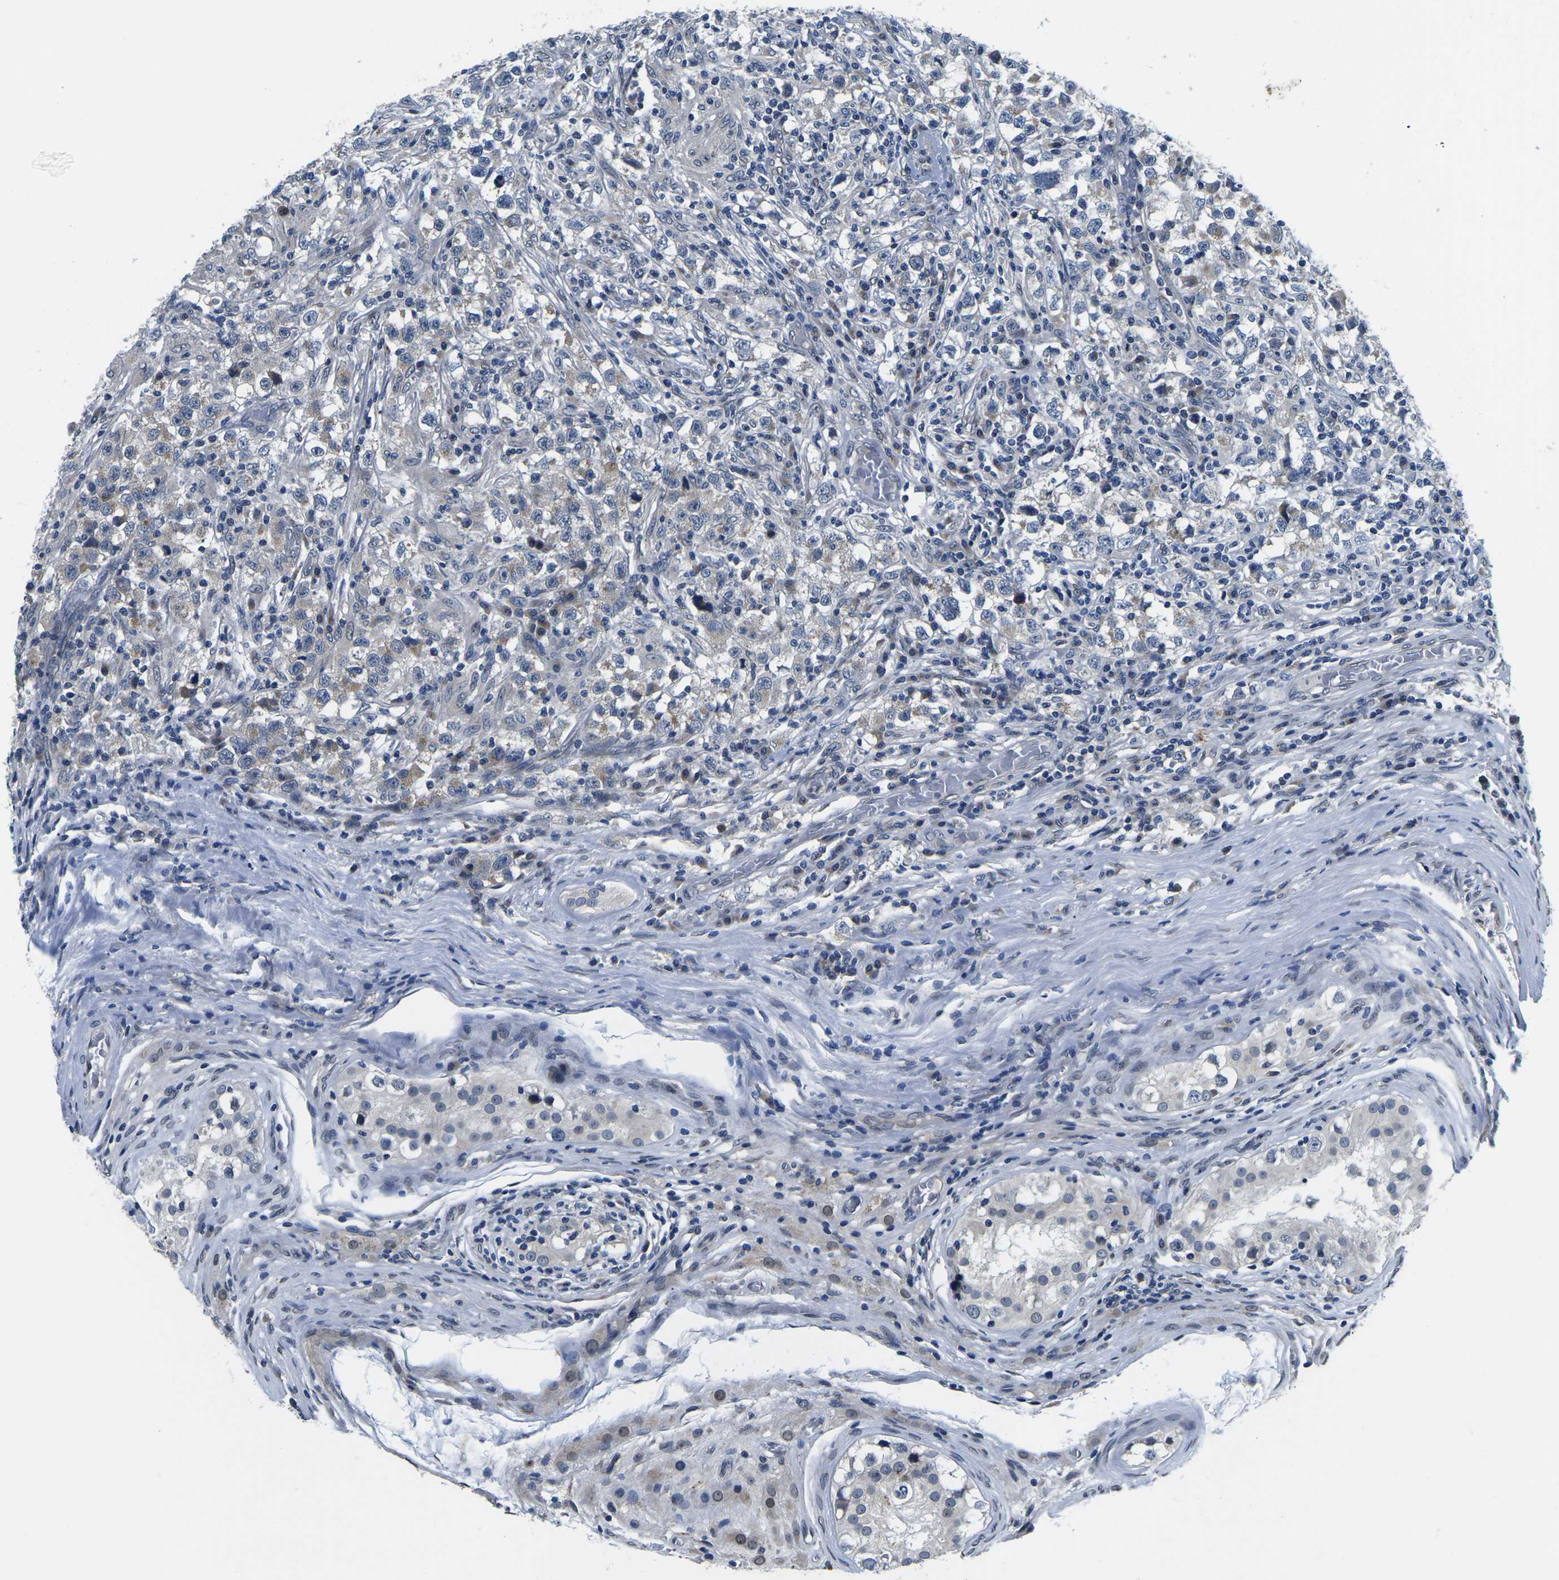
{"staining": {"intensity": "weak", "quantity": "<25%", "location": "cytoplasmic/membranous"}, "tissue": "testis cancer", "cell_type": "Tumor cells", "image_type": "cancer", "snomed": [{"axis": "morphology", "description": "Carcinoma, Embryonal, NOS"}, {"axis": "topography", "description": "Testis"}], "caption": "High power microscopy histopathology image of an immunohistochemistry histopathology image of testis embryonal carcinoma, revealing no significant staining in tumor cells.", "gene": "SNX10", "patient": {"sex": "male", "age": 21}}